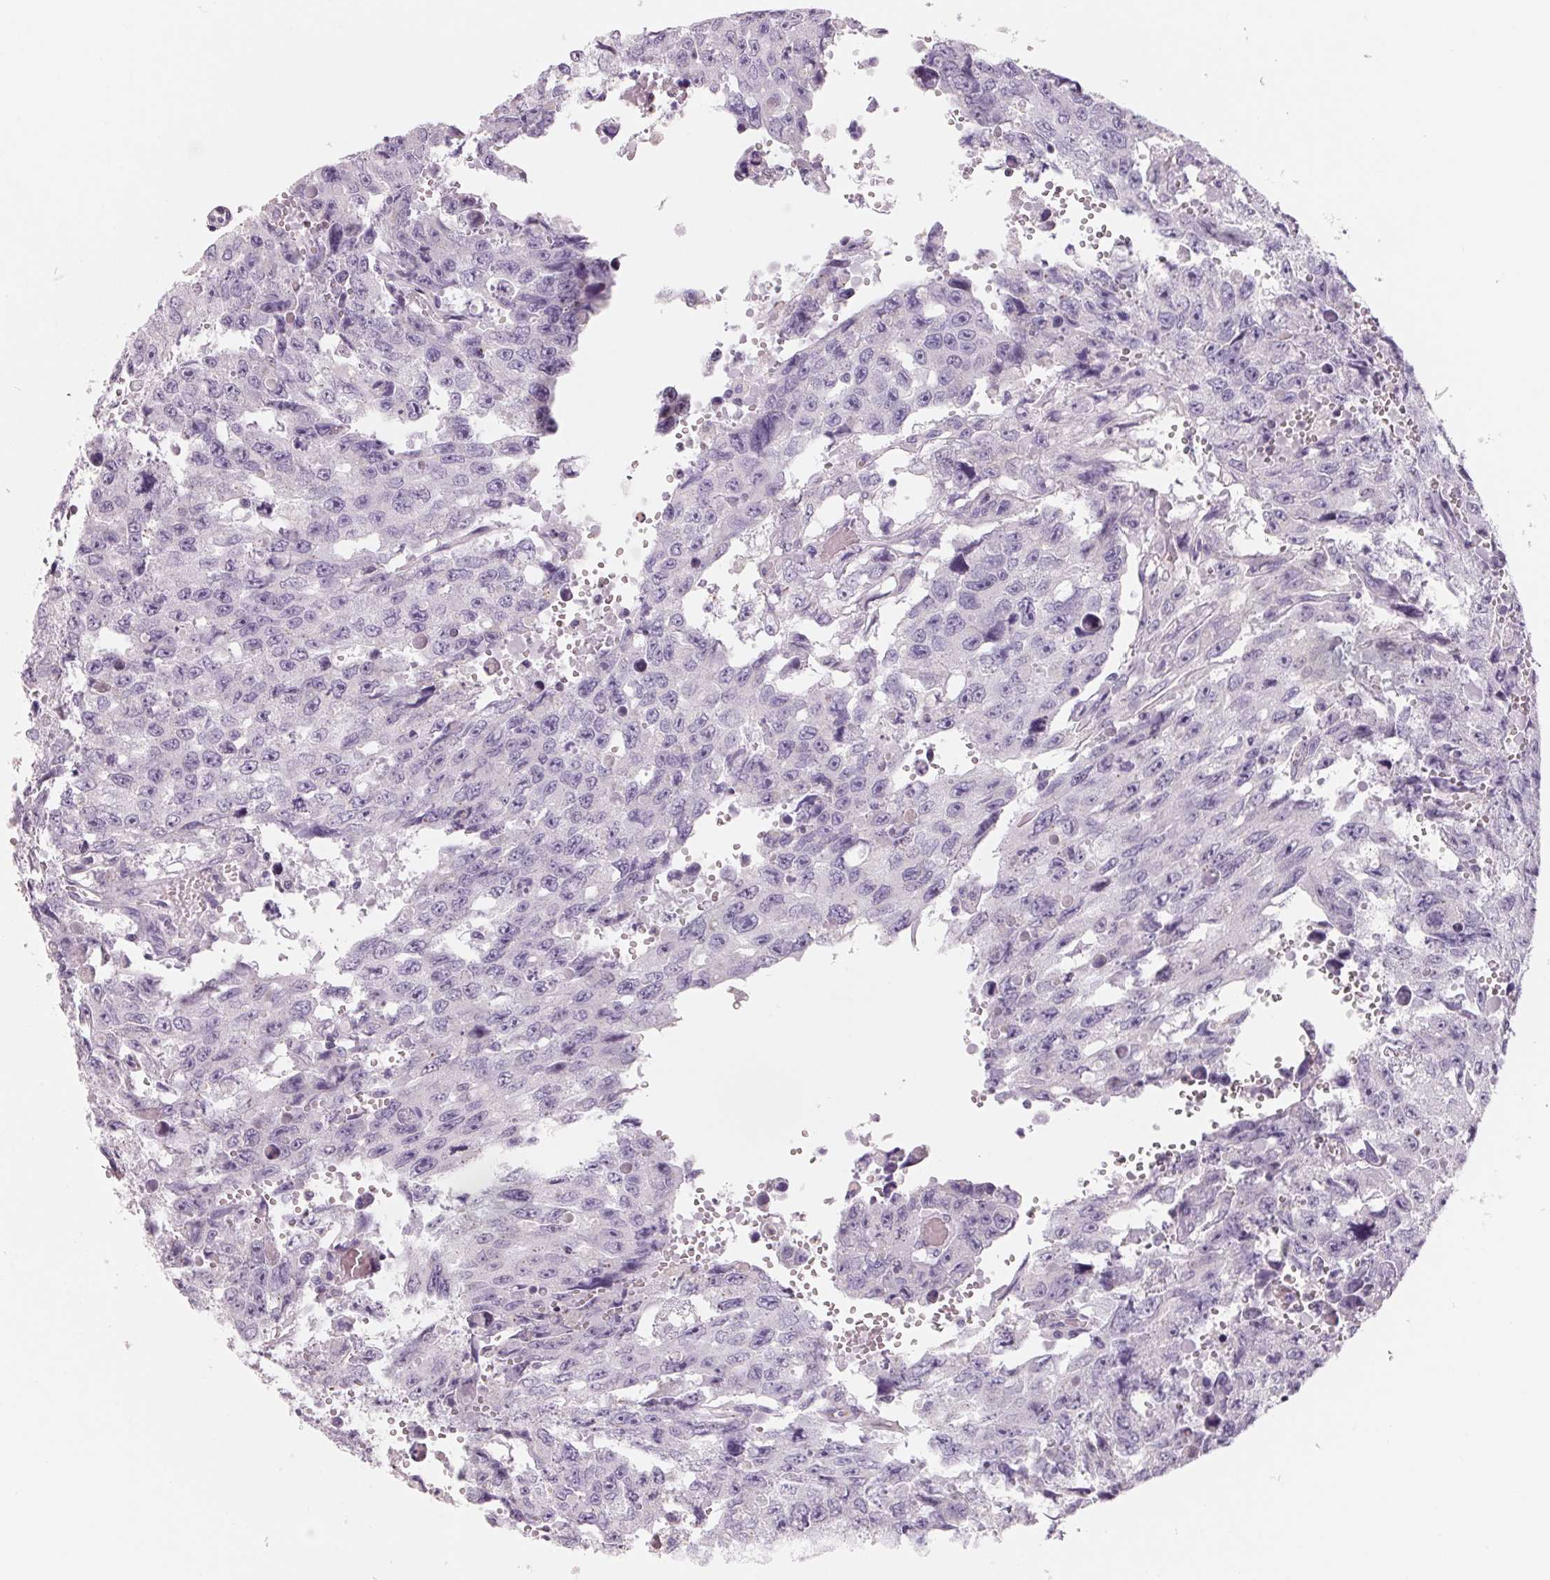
{"staining": {"intensity": "negative", "quantity": "none", "location": "none"}, "tissue": "testis cancer", "cell_type": "Tumor cells", "image_type": "cancer", "snomed": [{"axis": "morphology", "description": "Seminoma, NOS"}, {"axis": "topography", "description": "Testis"}], "caption": "Immunohistochemistry histopathology image of neoplastic tissue: testis seminoma stained with DAB (3,3'-diaminobenzidine) exhibits no significant protein staining in tumor cells.", "gene": "FTCD", "patient": {"sex": "male", "age": 26}}